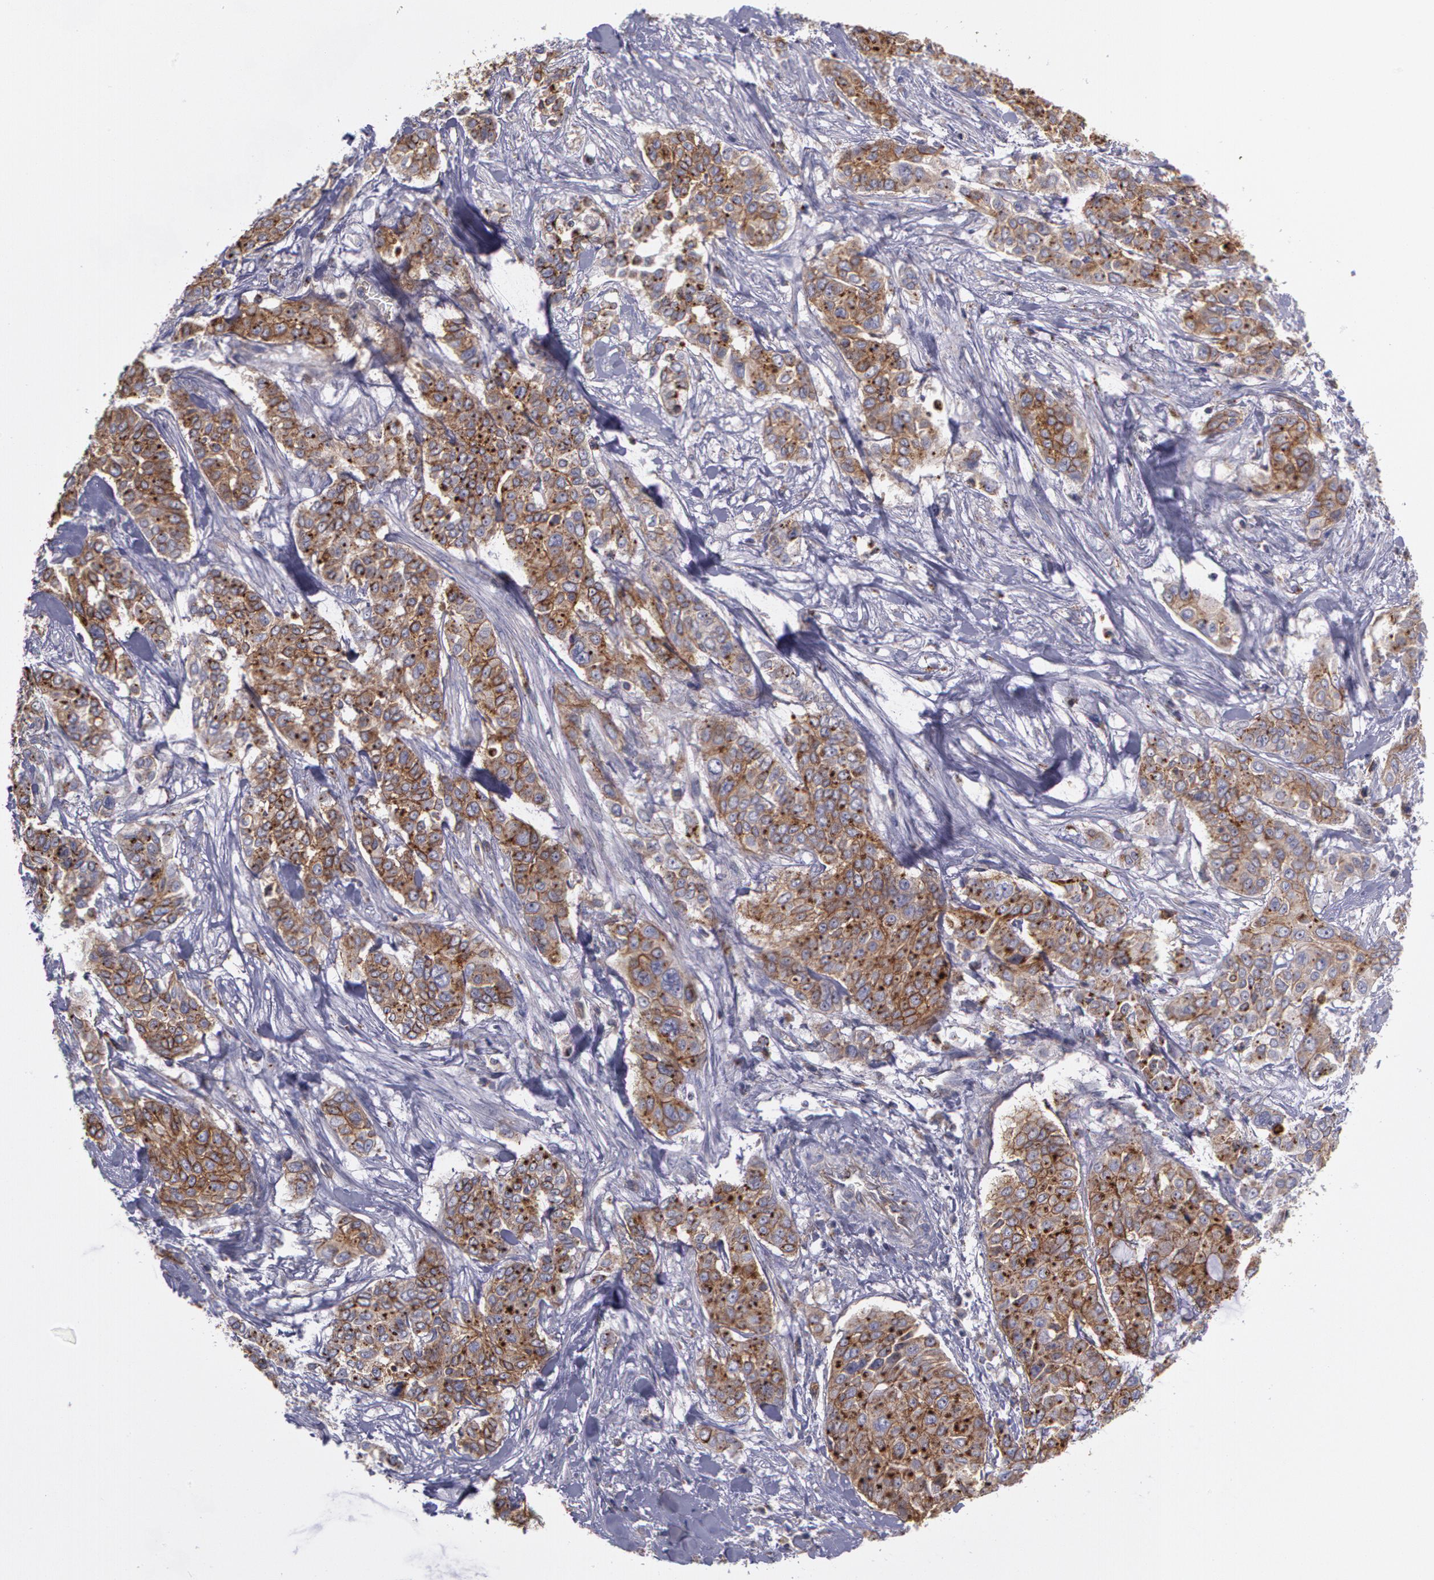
{"staining": {"intensity": "moderate", "quantity": ">75%", "location": "cytoplasmic/membranous"}, "tissue": "pancreatic cancer", "cell_type": "Tumor cells", "image_type": "cancer", "snomed": [{"axis": "morphology", "description": "Adenocarcinoma, NOS"}, {"axis": "topography", "description": "Pancreas"}], "caption": "Immunohistochemistry (IHC) of human pancreatic cancer (adenocarcinoma) demonstrates medium levels of moderate cytoplasmic/membranous expression in approximately >75% of tumor cells.", "gene": "FLOT2", "patient": {"sex": "female", "age": 52}}